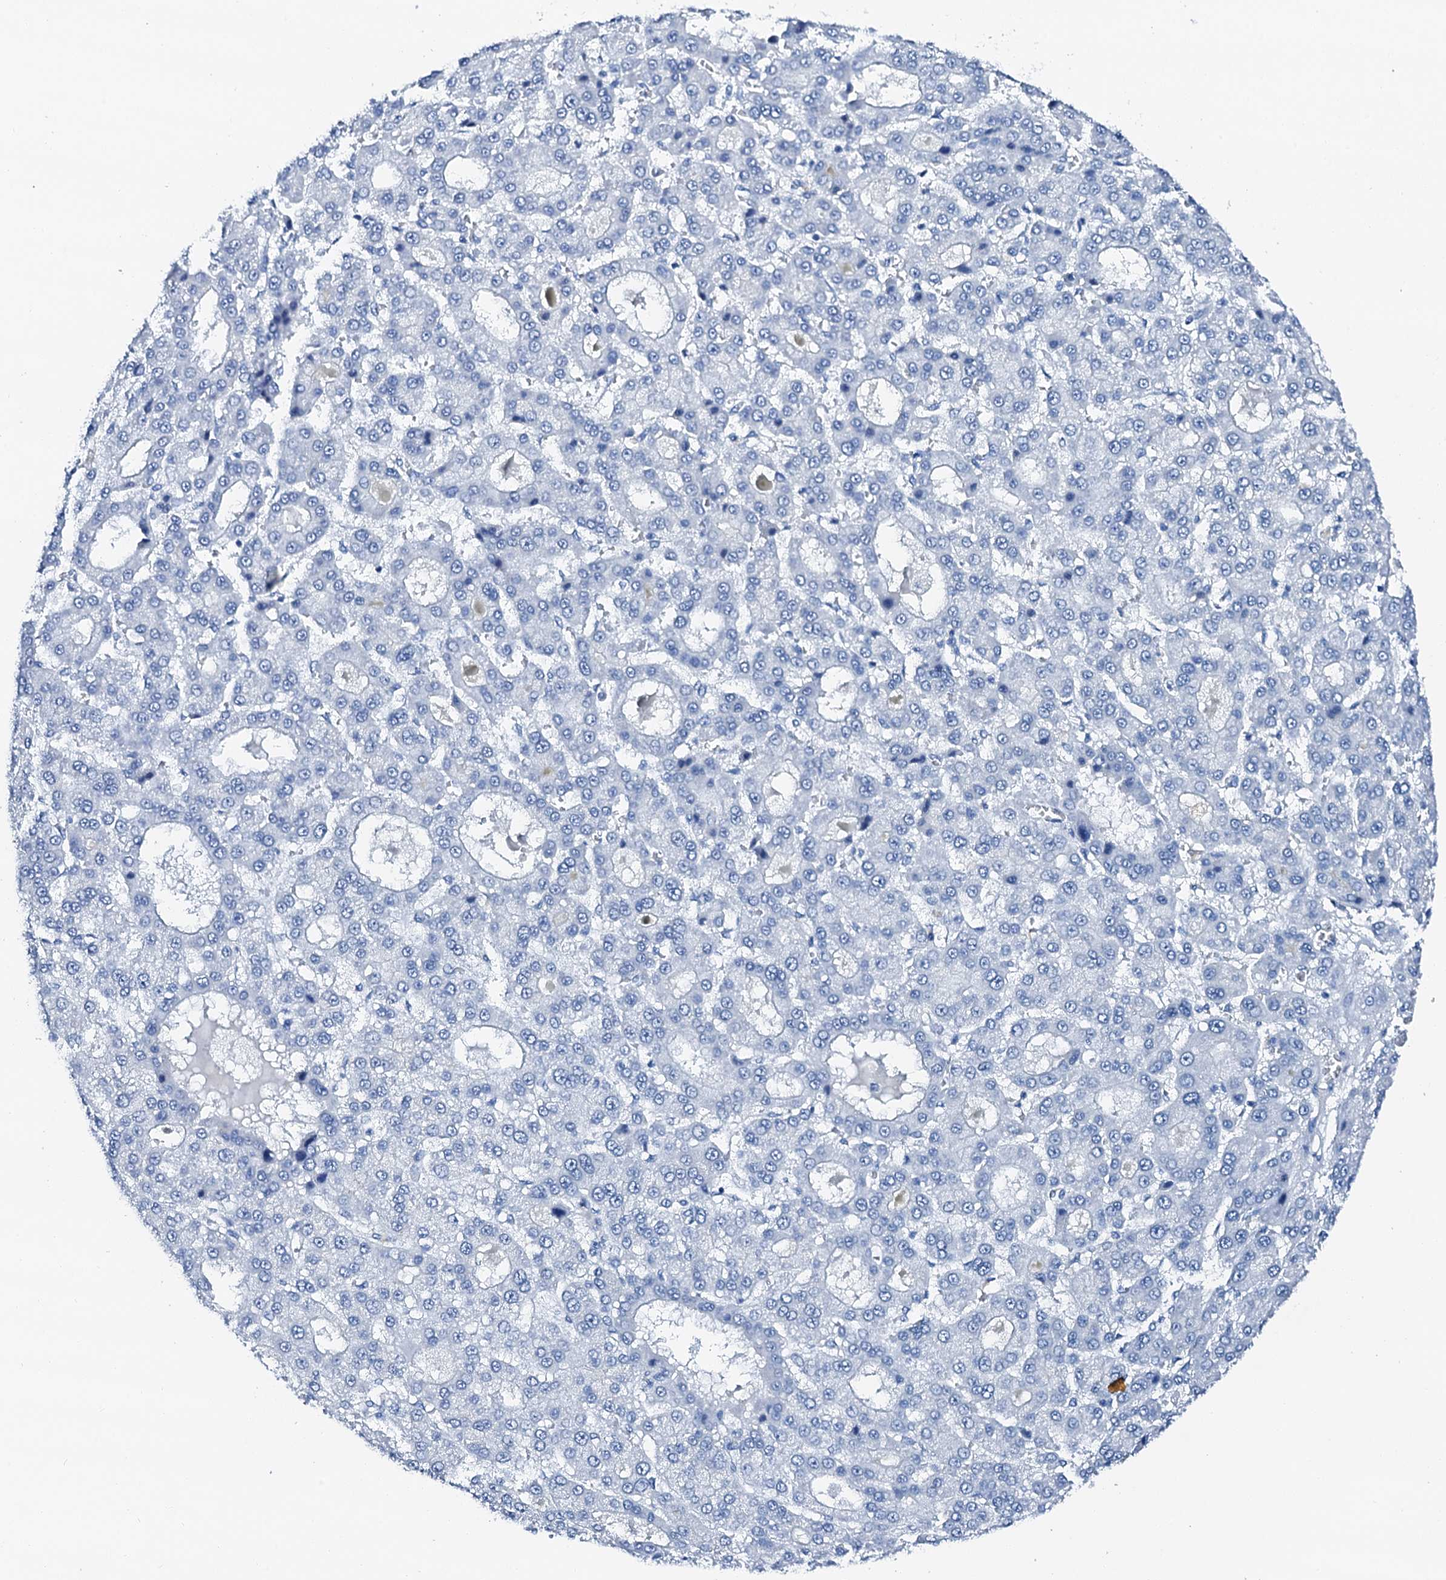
{"staining": {"intensity": "negative", "quantity": "none", "location": "none"}, "tissue": "liver cancer", "cell_type": "Tumor cells", "image_type": "cancer", "snomed": [{"axis": "morphology", "description": "Carcinoma, Hepatocellular, NOS"}, {"axis": "topography", "description": "Liver"}], "caption": "A high-resolution image shows immunohistochemistry (IHC) staining of liver cancer (hepatocellular carcinoma), which exhibits no significant staining in tumor cells.", "gene": "PTH", "patient": {"sex": "male", "age": 70}}